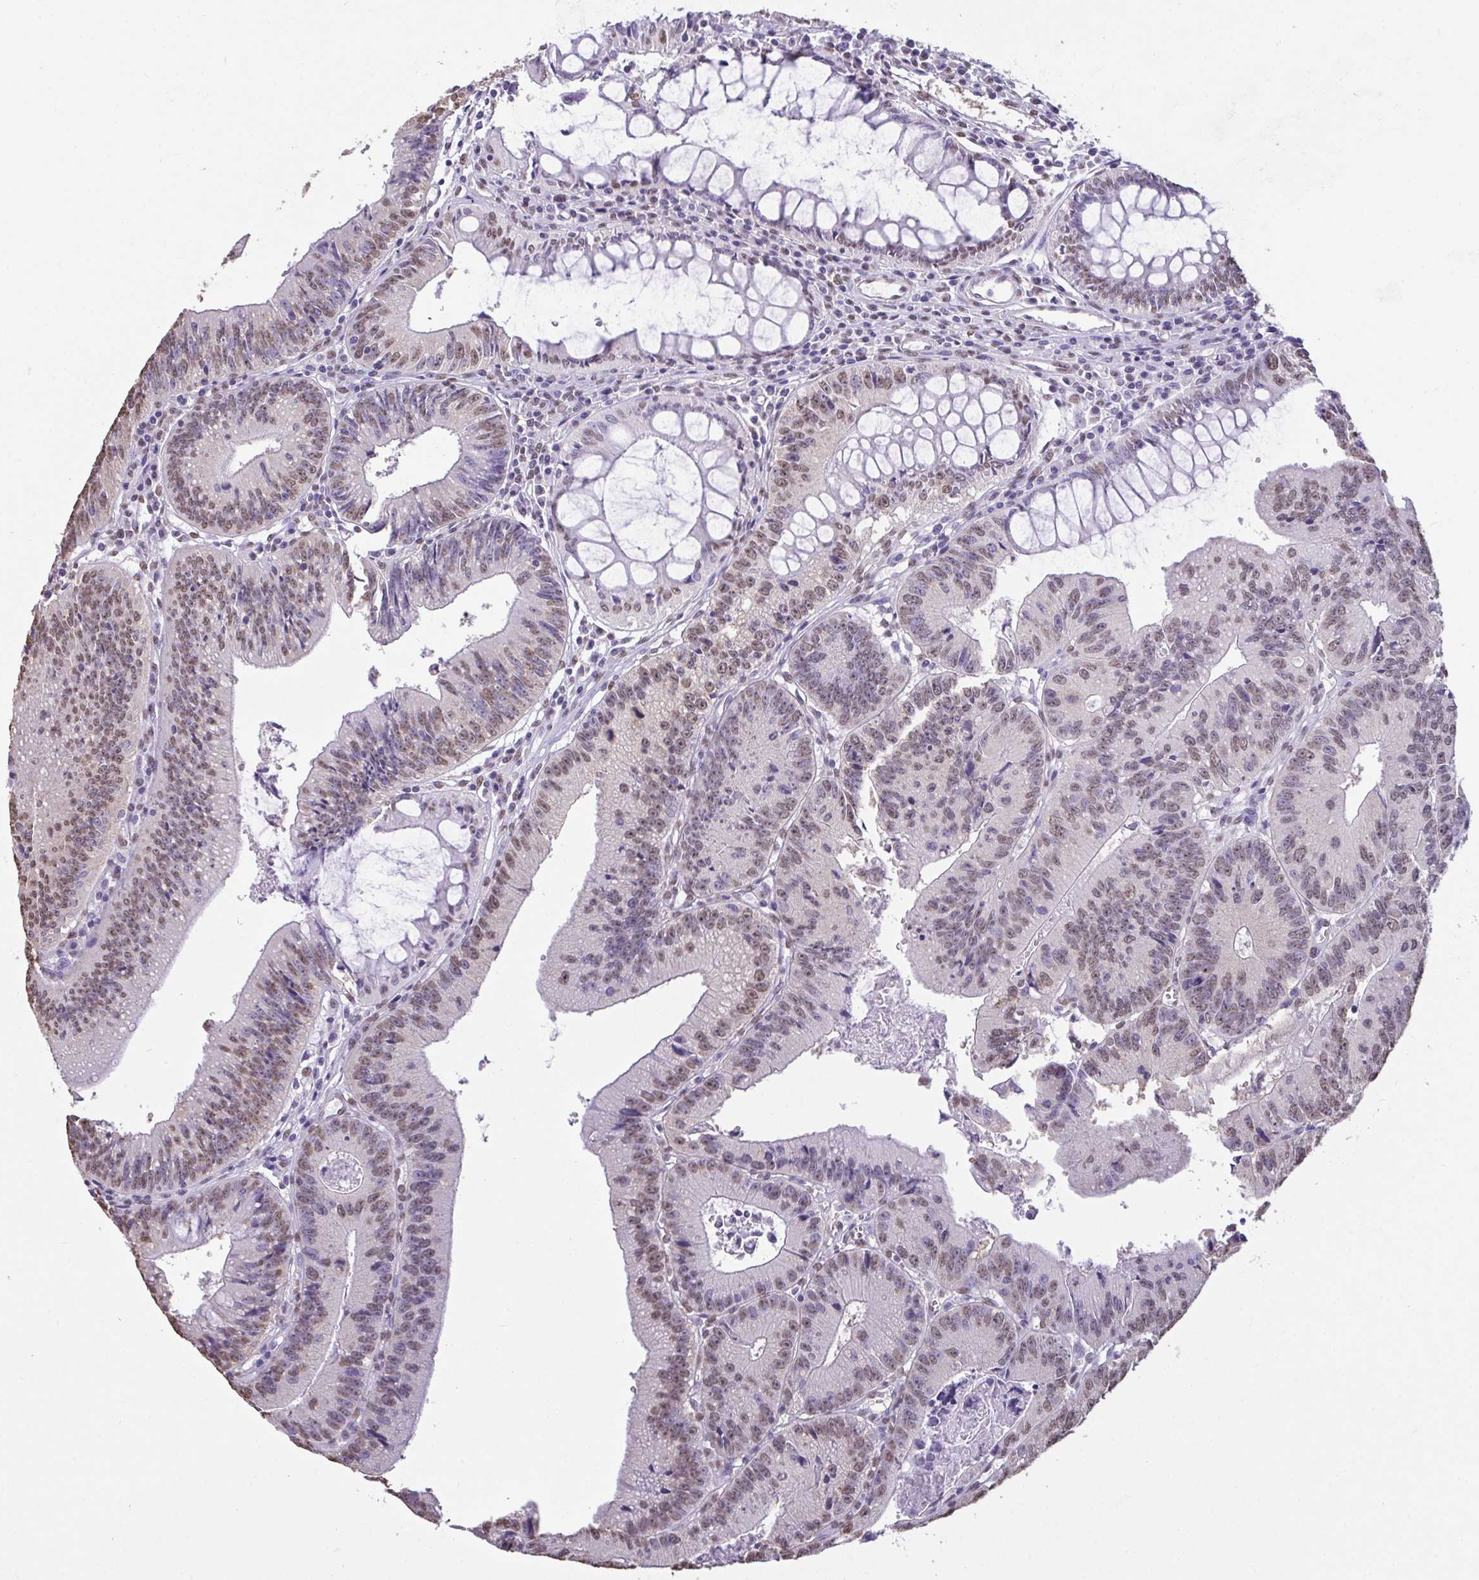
{"staining": {"intensity": "moderate", "quantity": "25%-75%", "location": "nuclear"}, "tissue": "colorectal cancer", "cell_type": "Tumor cells", "image_type": "cancer", "snomed": [{"axis": "morphology", "description": "Adenocarcinoma, NOS"}, {"axis": "topography", "description": "Rectum"}], "caption": "Immunohistochemistry of colorectal adenocarcinoma shows medium levels of moderate nuclear staining in approximately 25%-75% of tumor cells.", "gene": "SEMA6B", "patient": {"sex": "female", "age": 81}}